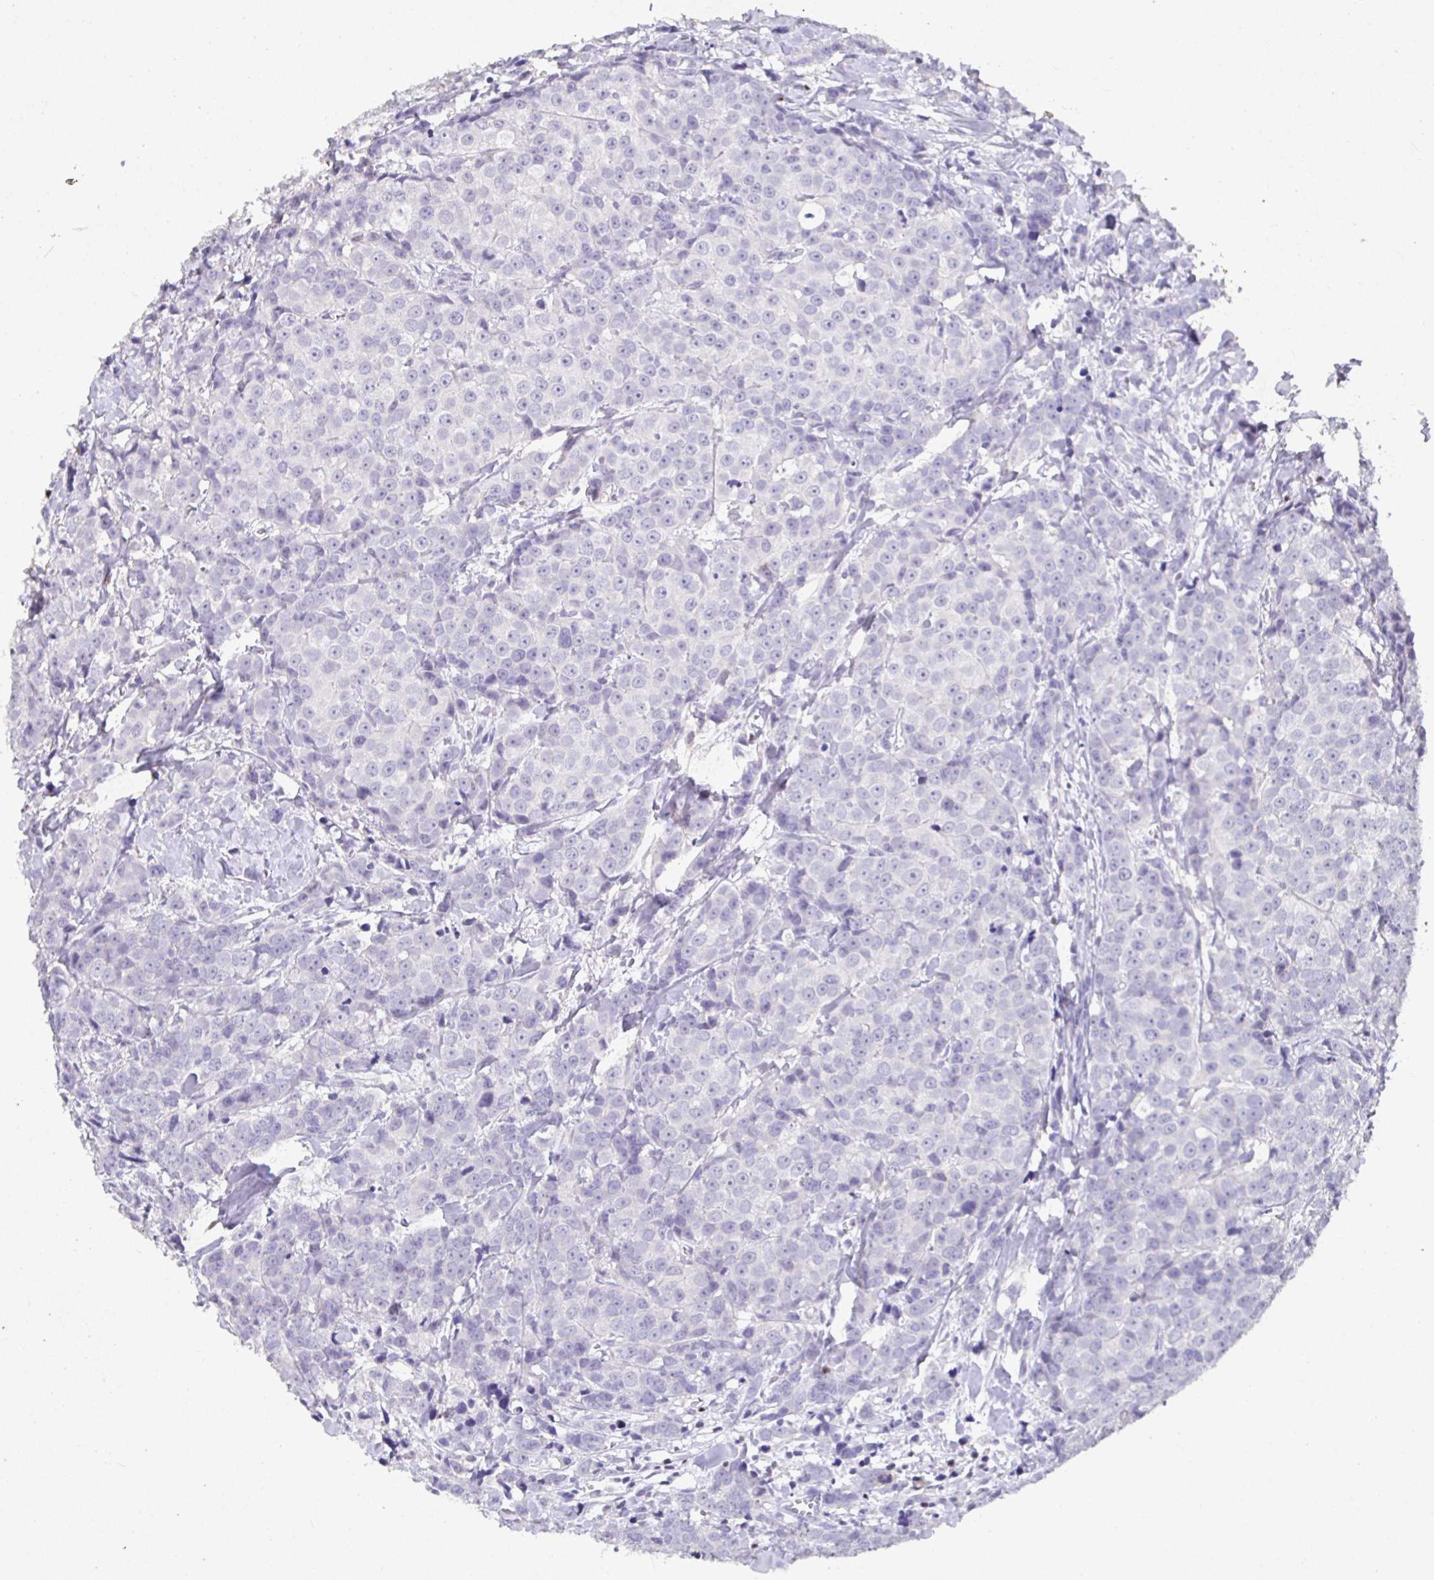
{"staining": {"intensity": "negative", "quantity": "none", "location": "none"}, "tissue": "breast cancer", "cell_type": "Tumor cells", "image_type": "cancer", "snomed": [{"axis": "morphology", "description": "Duct carcinoma"}, {"axis": "topography", "description": "Breast"}], "caption": "IHC of human breast cancer (invasive ductal carcinoma) reveals no positivity in tumor cells.", "gene": "SATB1", "patient": {"sex": "female", "age": 80}}